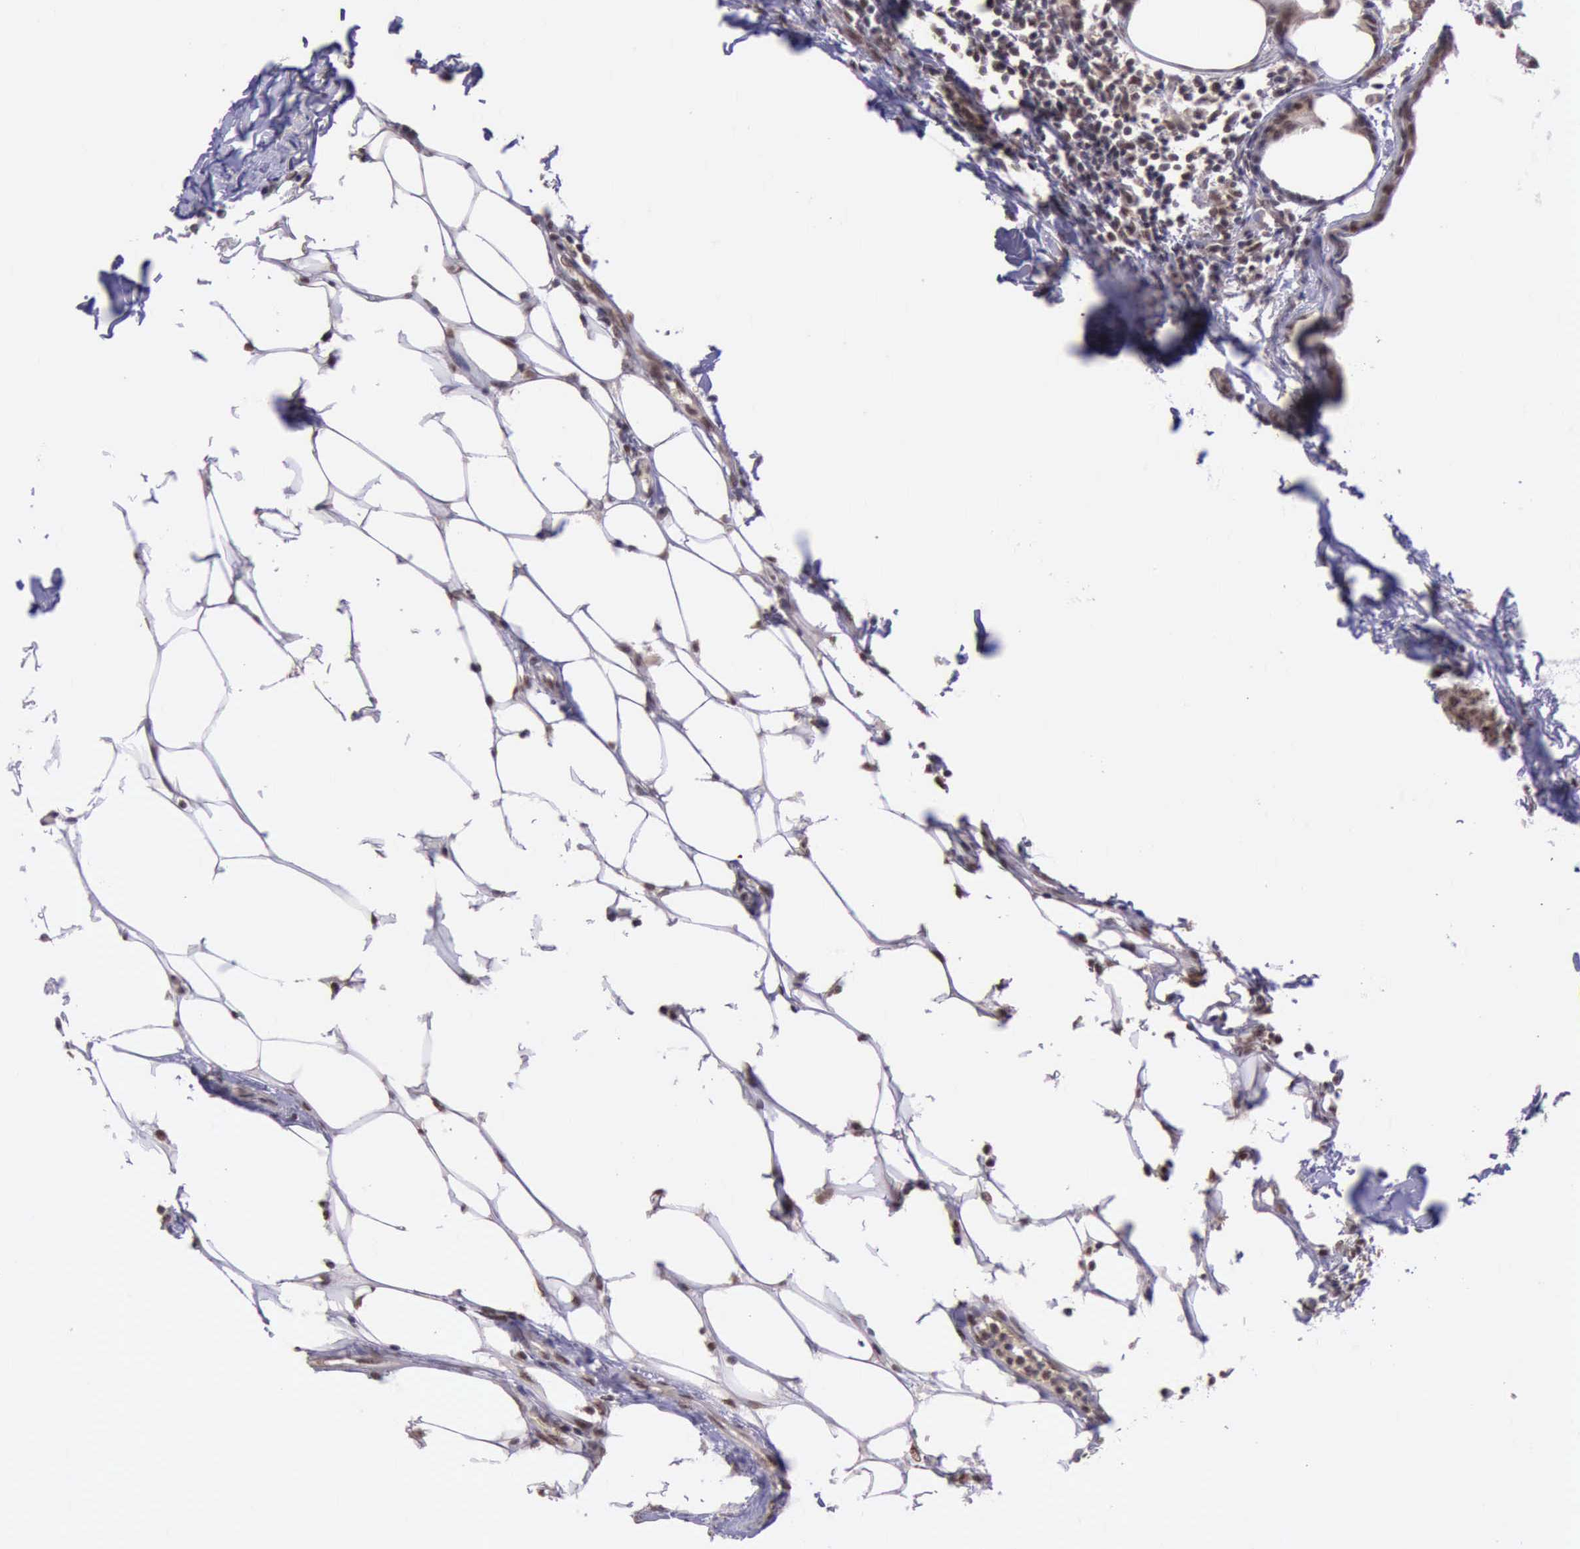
{"staining": {"intensity": "moderate", "quantity": ">75%", "location": "nuclear"}, "tissue": "breast cancer", "cell_type": "Tumor cells", "image_type": "cancer", "snomed": [{"axis": "morphology", "description": "Duct carcinoma"}, {"axis": "topography", "description": "Breast"}], "caption": "A brown stain shows moderate nuclear positivity of a protein in infiltrating ductal carcinoma (breast) tumor cells. (DAB IHC with brightfield microscopy, high magnification).", "gene": "PRPF39", "patient": {"sex": "female", "age": 40}}